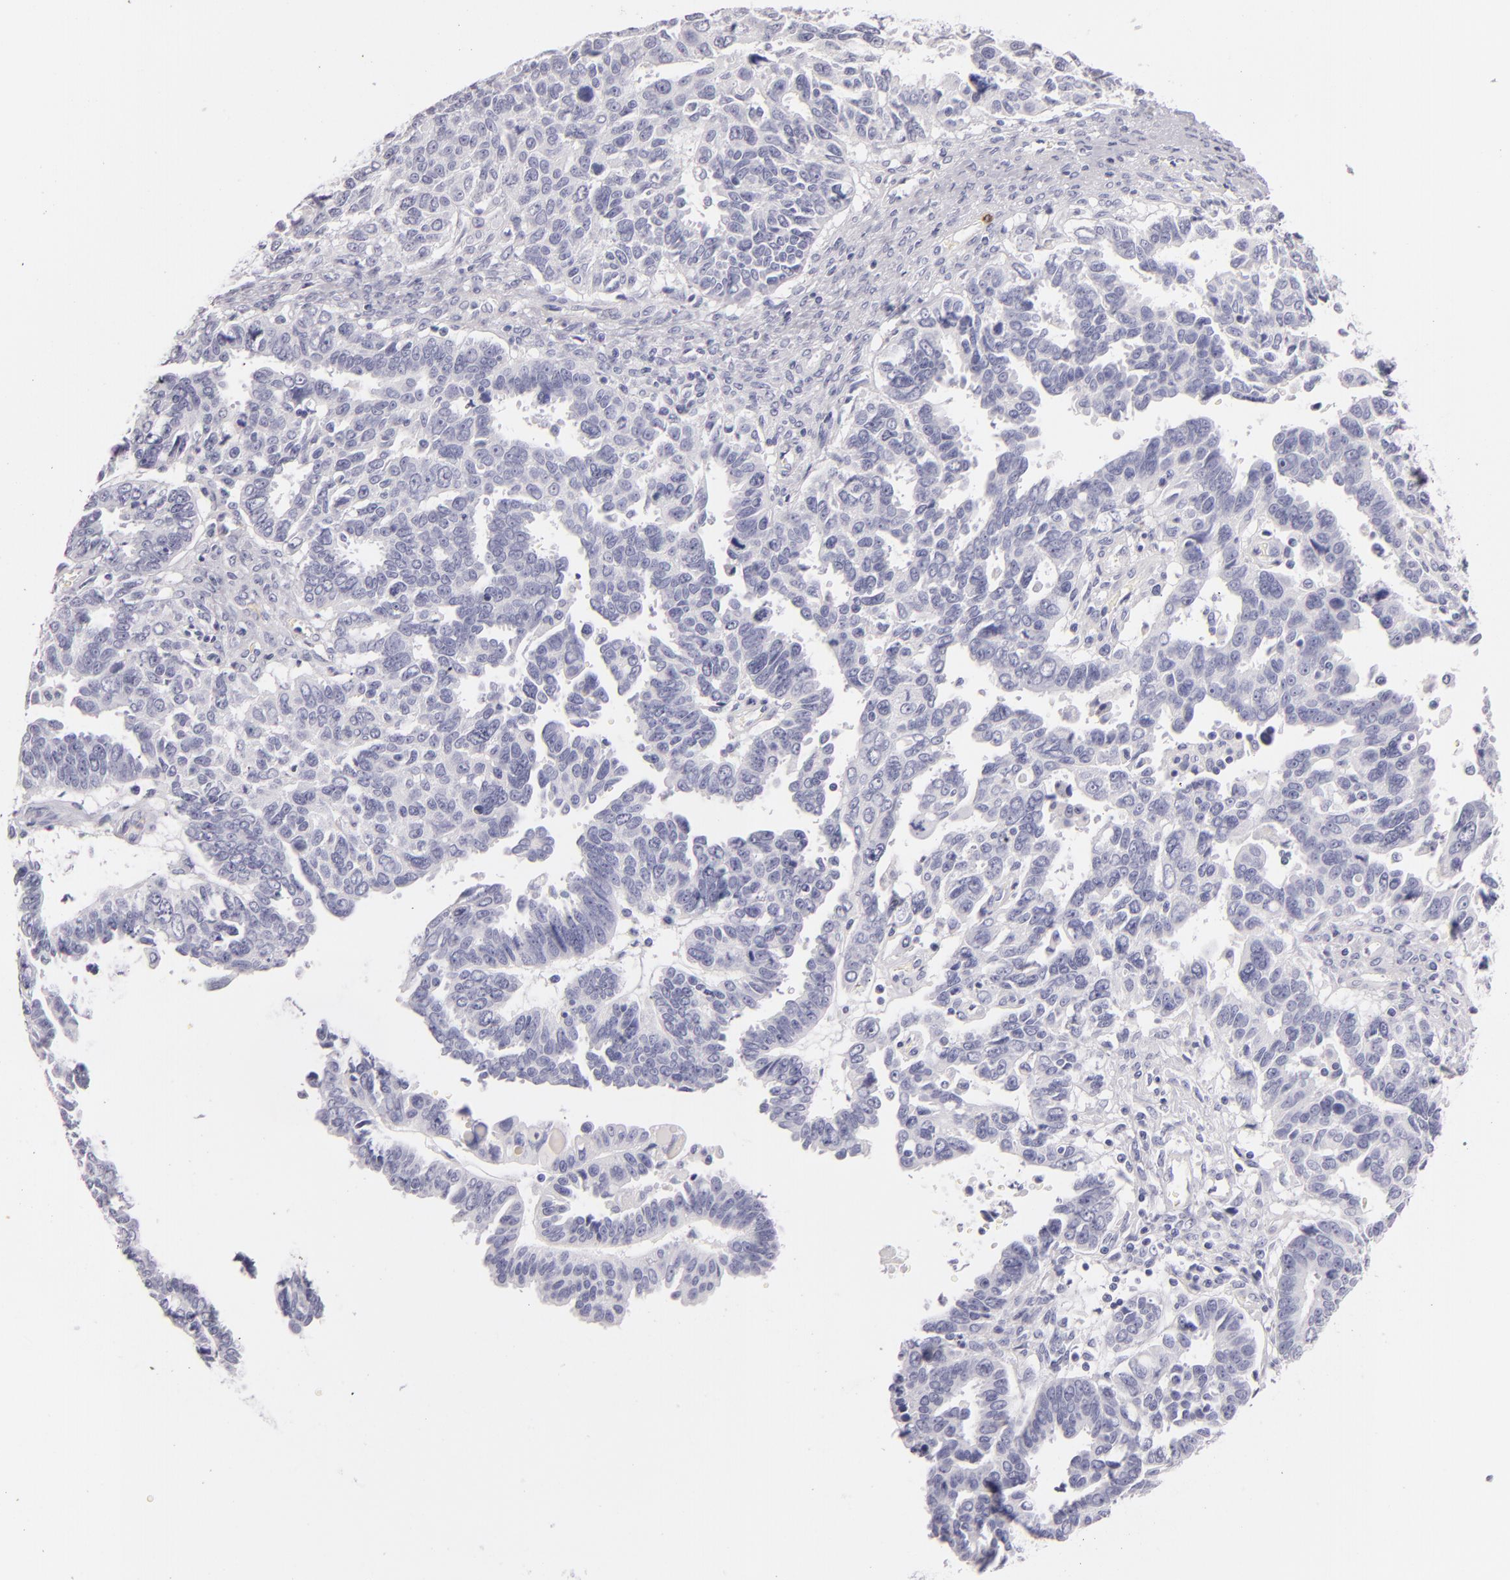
{"staining": {"intensity": "negative", "quantity": "none", "location": "none"}, "tissue": "ovarian cancer", "cell_type": "Tumor cells", "image_type": "cancer", "snomed": [{"axis": "morphology", "description": "Carcinoma, endometroid"}, {"axis": "morphology", "description": "Cystadenocarcinoma, serous, NOS"}, {"axis": "topography", "description": "Ovary"}], "caption": "Tumor cells are negative for brown protein staining in ovarian endometroid carcinoma.", "gene": "TPSD1", "patient": {"sex": "female", "age": 45}}